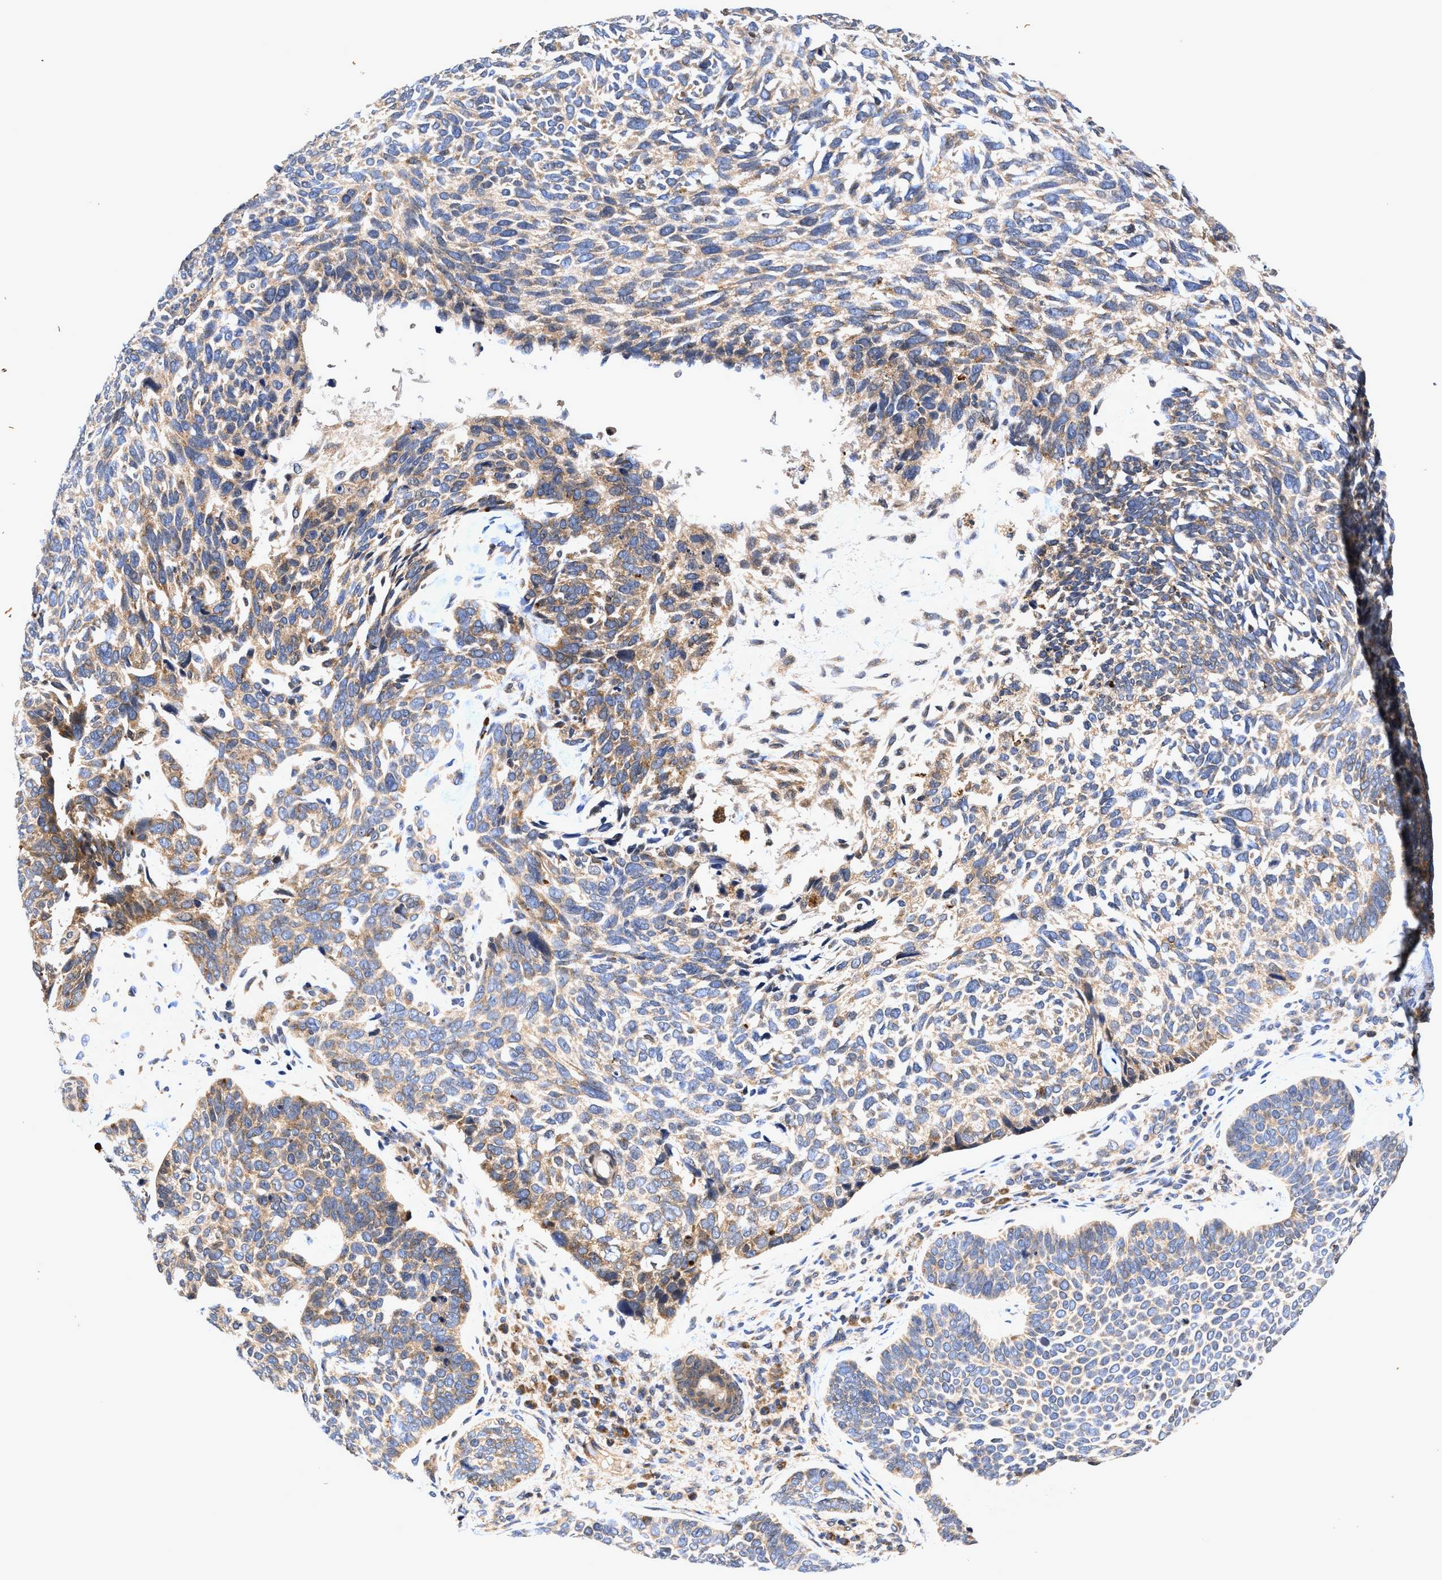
{"staining": {"intensity": "weak", "quantity": ">75%", "location": "cytoplasmic/membranous"}, "tissue": "skin cancer", "cell_type": "Tumor cells", "image_type": "cancer", "snomed": [{"axis": "morphology", "description": "Basal cell carcinoma"}, {"axis": "topography", "description": "Skin"}, {"axis": "topography", "description": "Skin of head"}], "caption": "The photomicrograph displays a brown stain indicating the presence of a protein in the cytoplasmic/membranous of tumor cells in basal cell carcinoma (skin).", "gene": "EFNA4", "patient": {"sex": "female", "age": 85}}